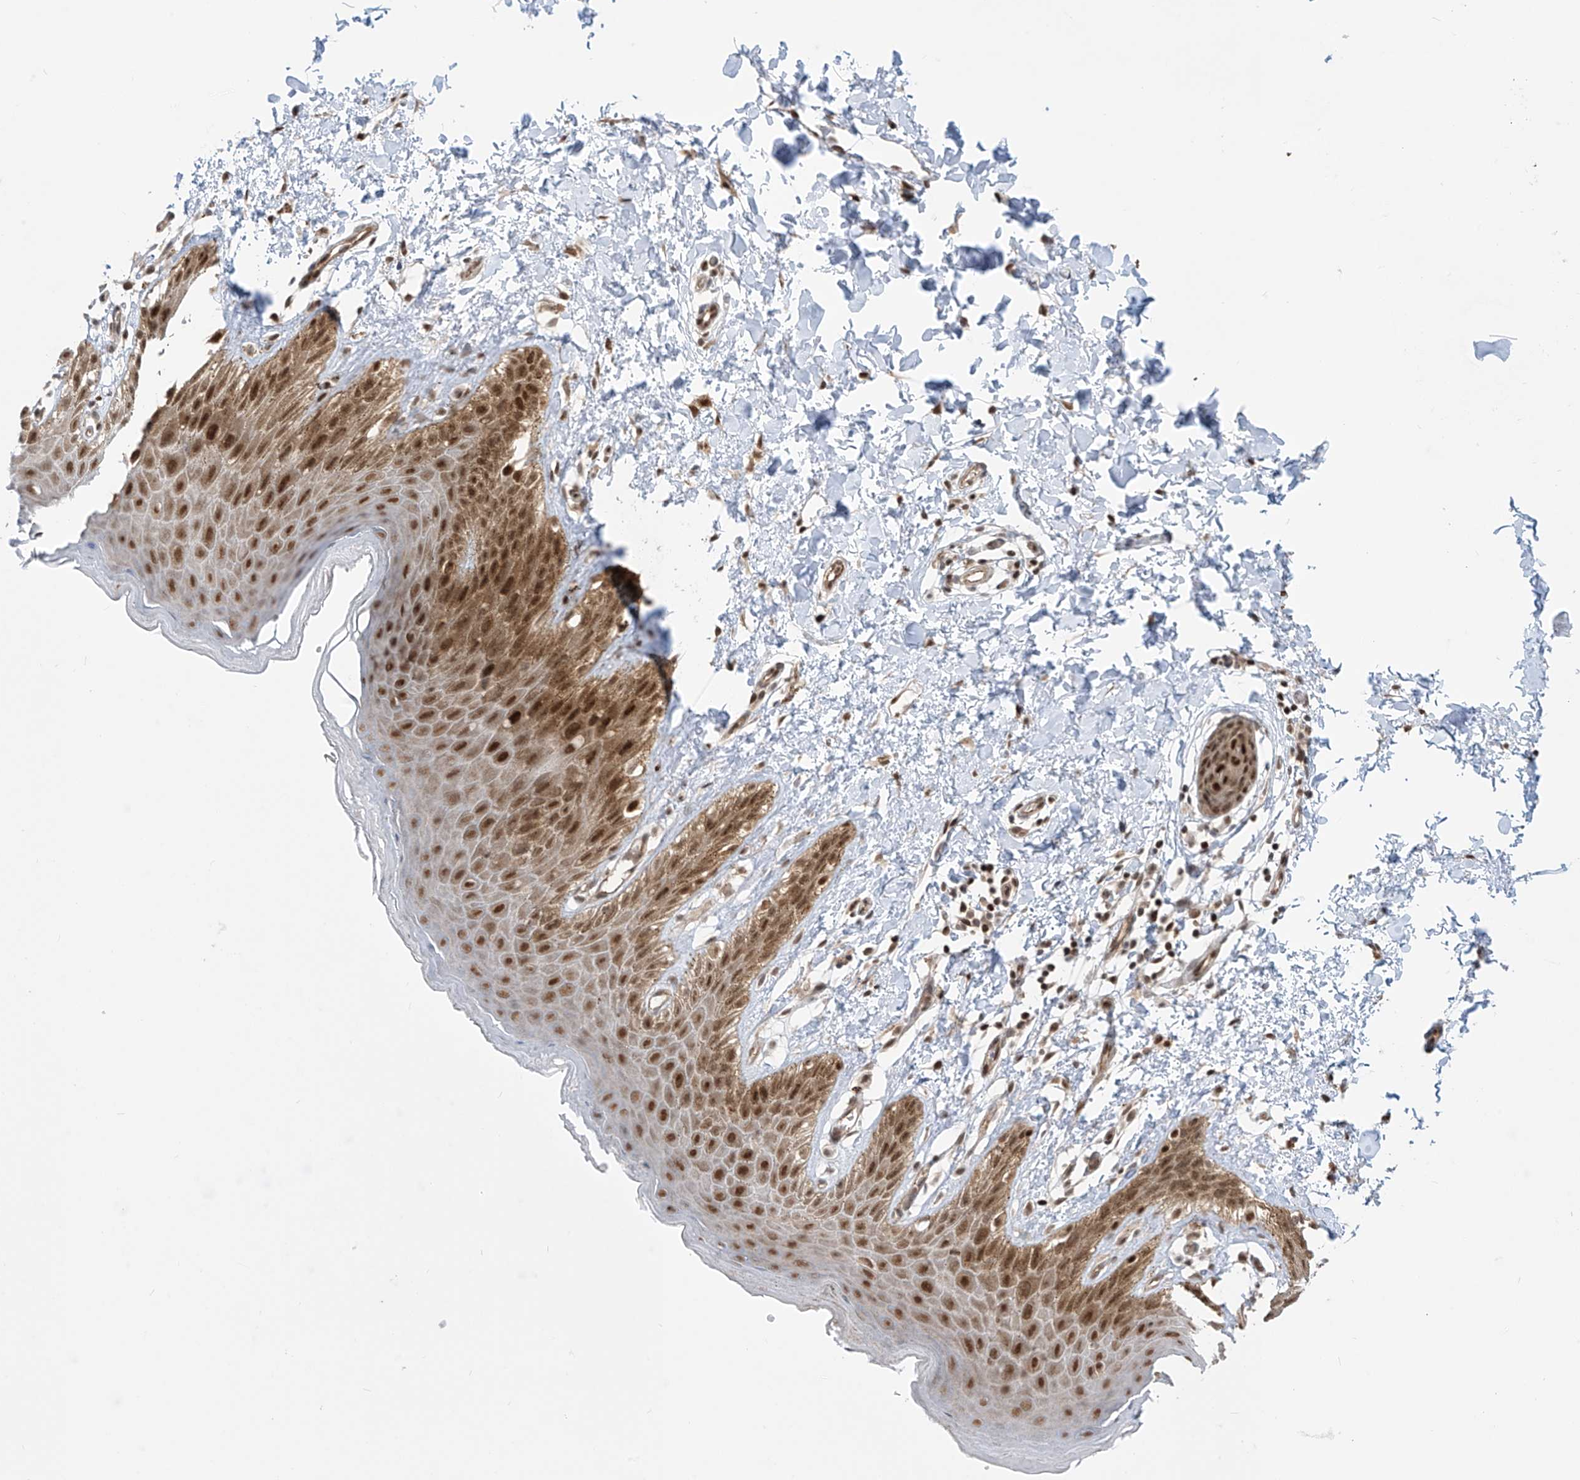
{"staining": {"intensity": "strong", "quantity": ">75%", "location": "cytoplasmic/membranous,nuclear"}, "tissue": "skin", "cell_type": "Epidermal cells", "image_type": "normal", "snomed": [{"axis": "morphology", "description": "Normal tissue, NOS"}, {"axis": "topography", "description": "Anal"}], "caption": "This micrograph exhibits IHC staining of normal human skin, with high strong cytoplasmic/membranous,nuclear positivity in about >75% of epidermal cells.", "gene": "LAGE3", "patient": {"sex": "male", "age": 44}}